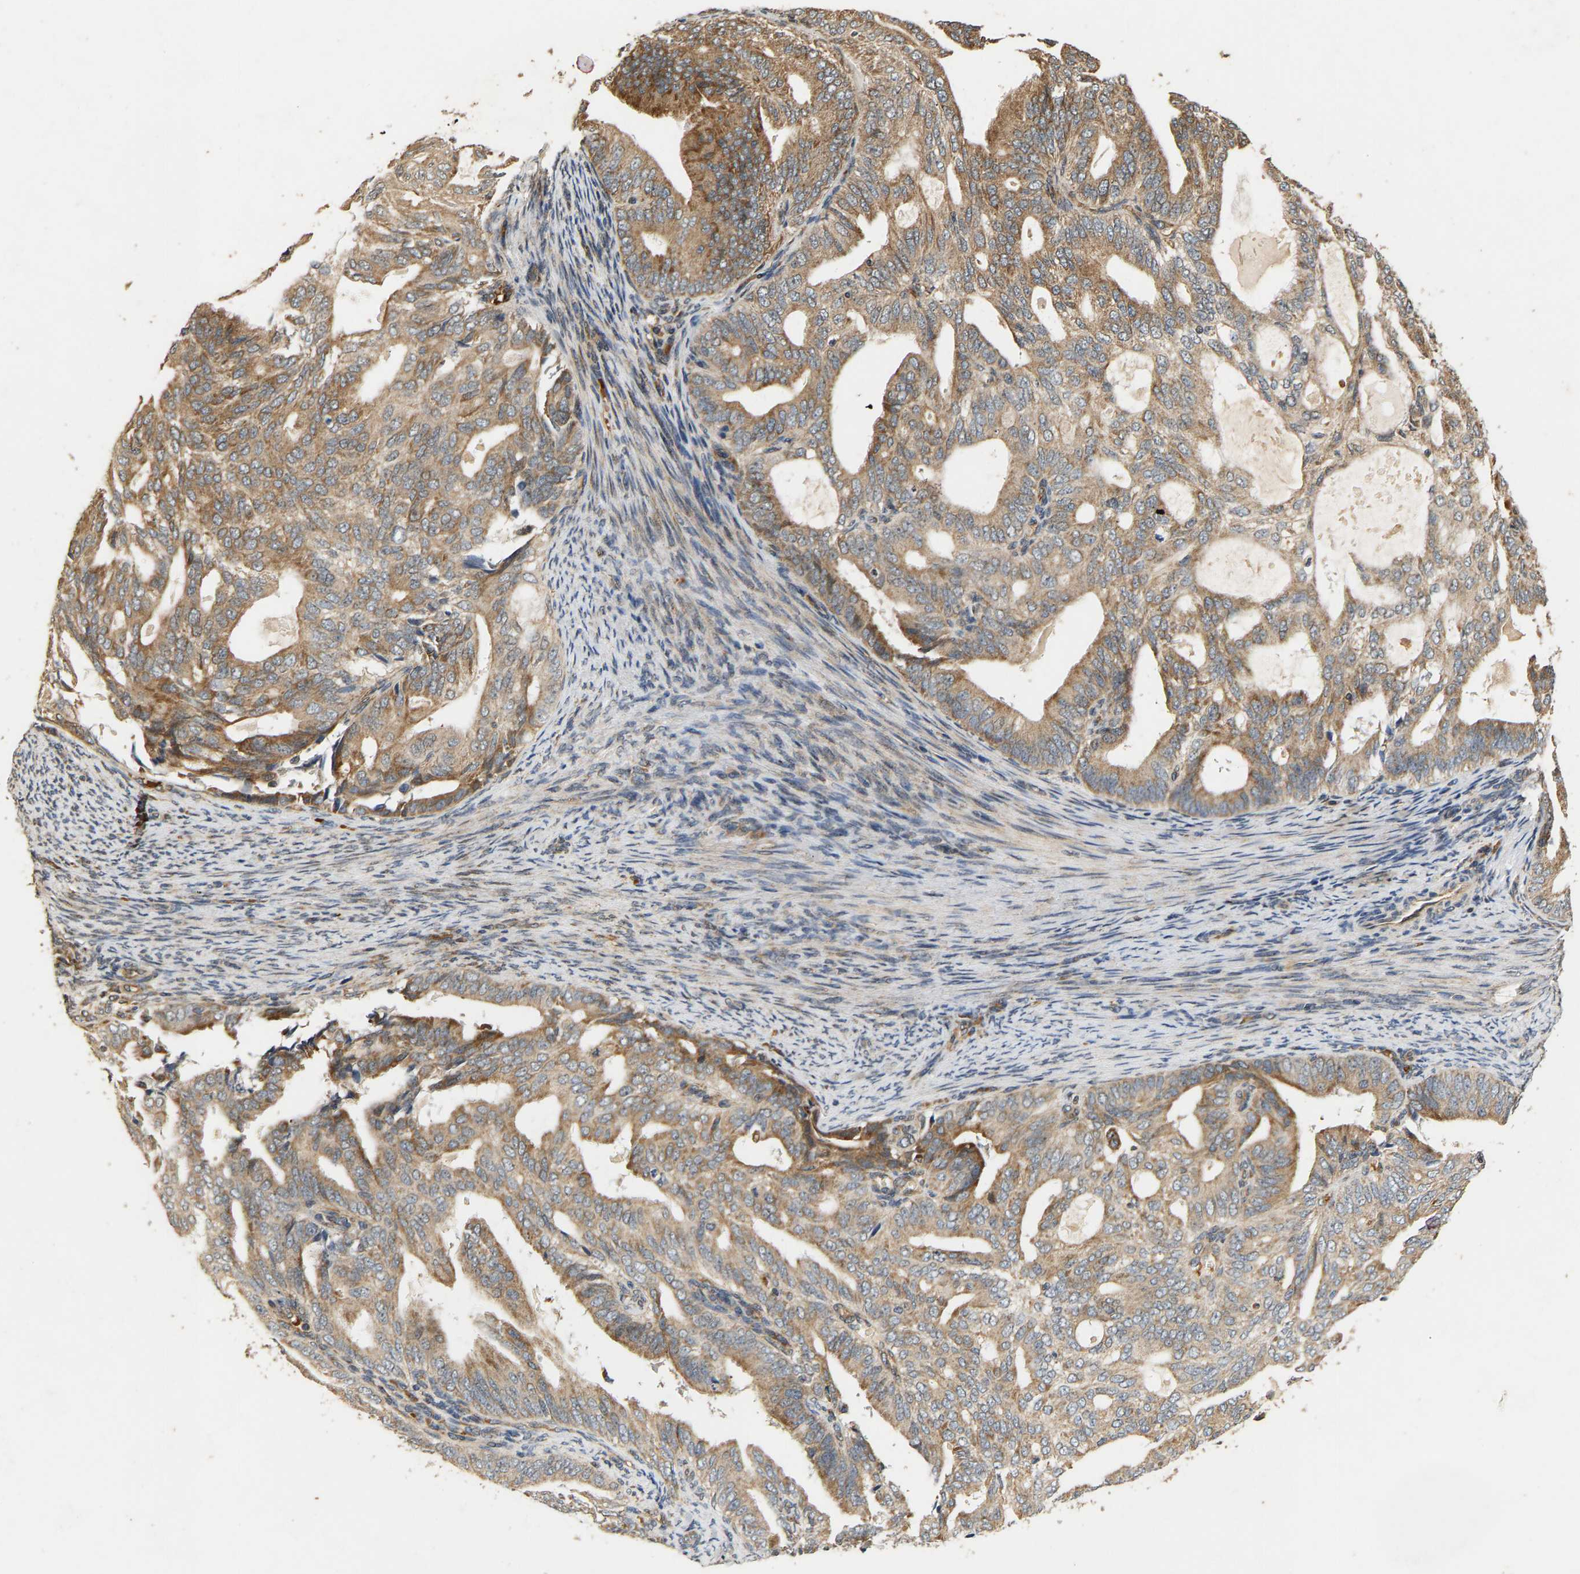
{"staining": {"intensity": "moderate", "quantity": ">75%", "location": "cytoplasmic/membranous"}, "tissue": "endometrial cancer", "cell_type": "Tumor cells", "image_type": "cancer", "snomed": [{"axis": "morphology", "description": "Adenocarcinoma, NOS"}, {"axis": "topography", "description": "Endometrium"}], "caption": "Immunohistochemistry (DAB (3,3'-diaminobenzidine)) staining of human endometrial cancer demonstrates moderate cytoplasmic/membranous protein staining in about >75% of tumor cells. (IHC, brightfield microscopy, high magnification).", "gene": "CIDEC", "patient": {"sex": "female", "age": 58}}